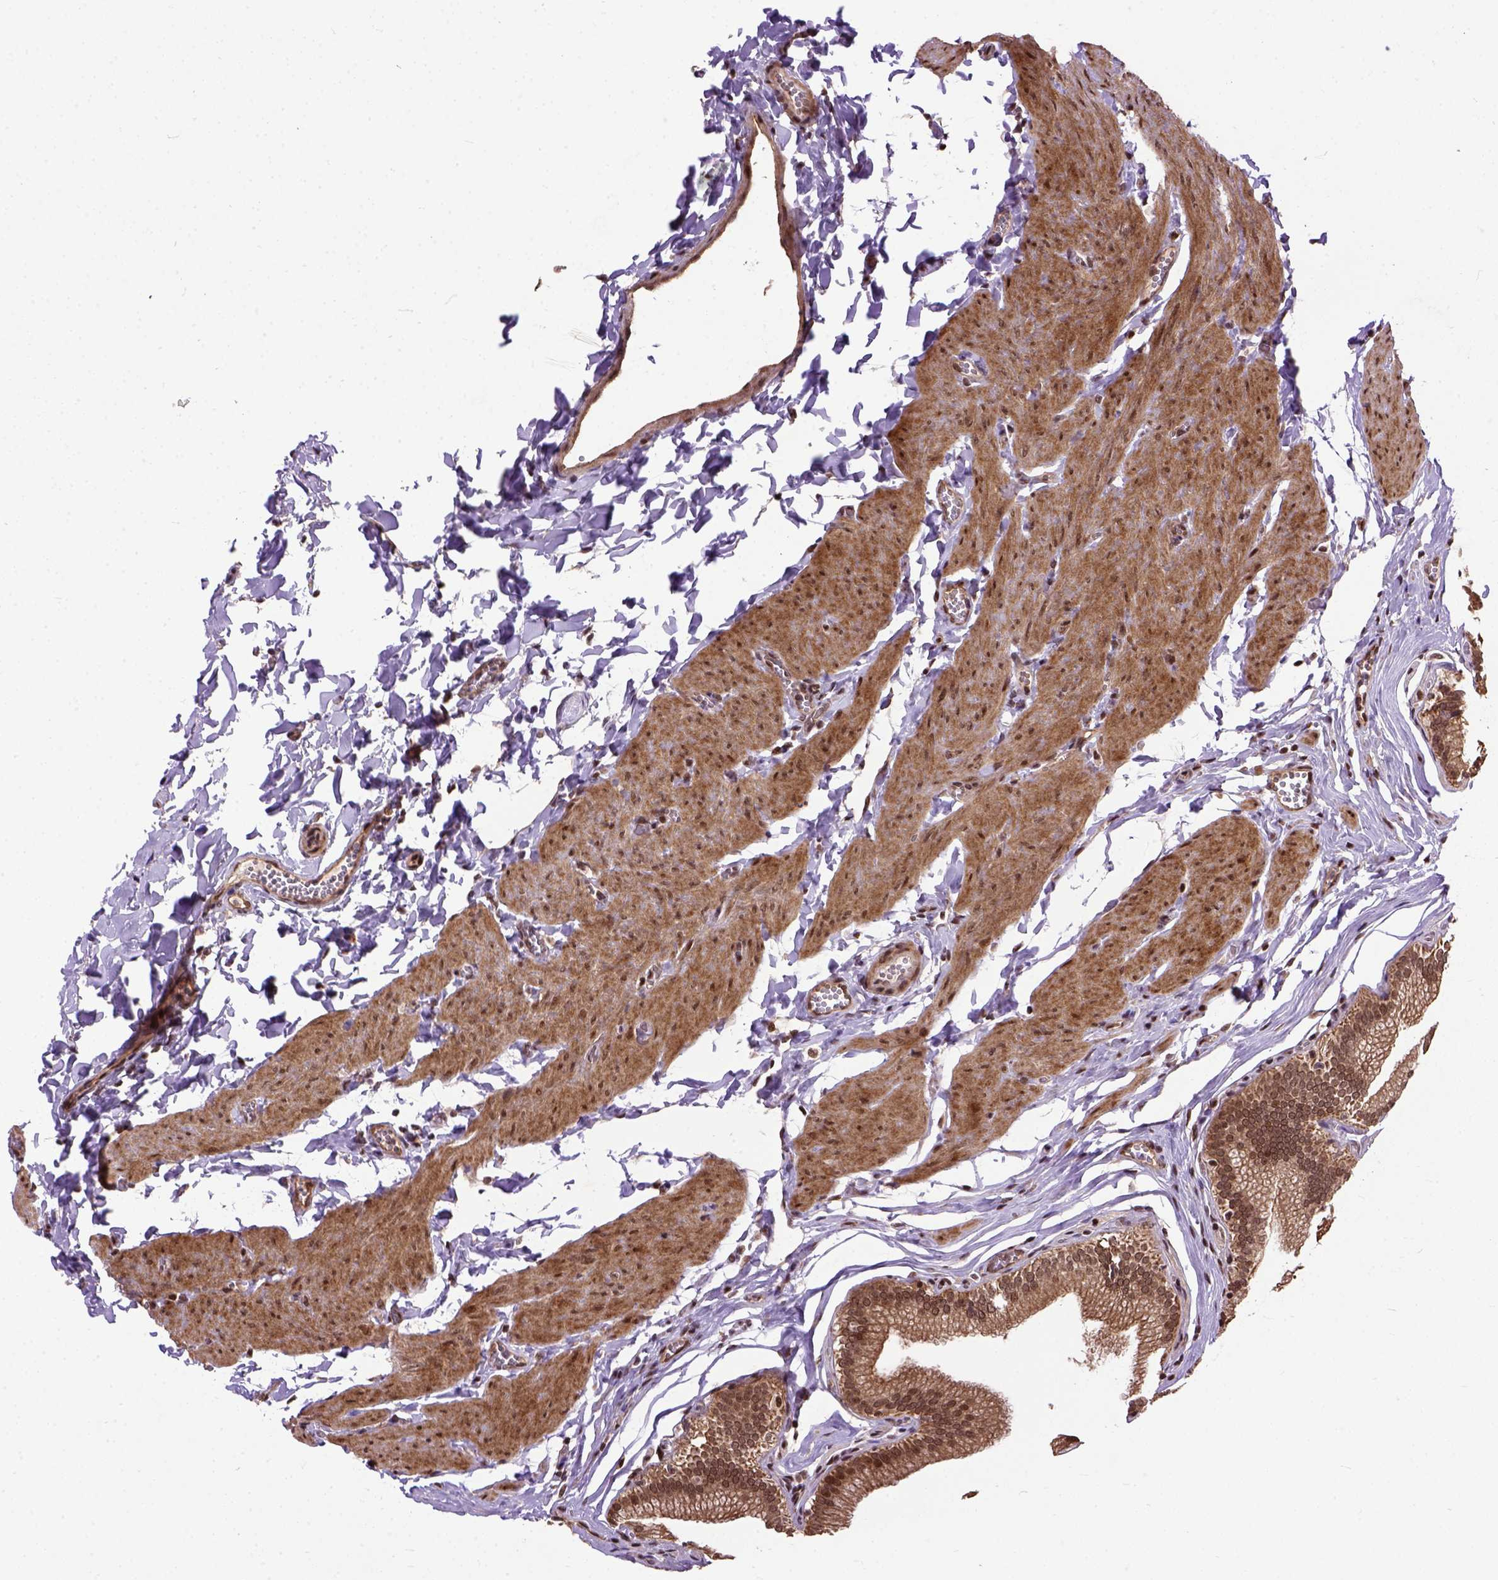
{"staining": {"intensity": "strong", "quantity": ">75%", "location": "cytoplasmic/membranous,nuclear"}, "tissue": "gallbladder", "cell_type": "Glandular cells", "image_type": "normal", "snomed": [{"axis": "morphology", "description": "Normal tissue, NOS"}, {"axis": "topography", "description": "Gallbladder"}, {"axis": "topography", "description": "Peripheral nerve tissue"}], "caption": "This histopathology image exhibits IHC staining of normal human gallbladder, with high strong cytoplasmic/membranous,nuclear staining in approximately >75% of glandular cells.", "gene": "ZNF630", "patient": {"sex": "male", "age": 17}}